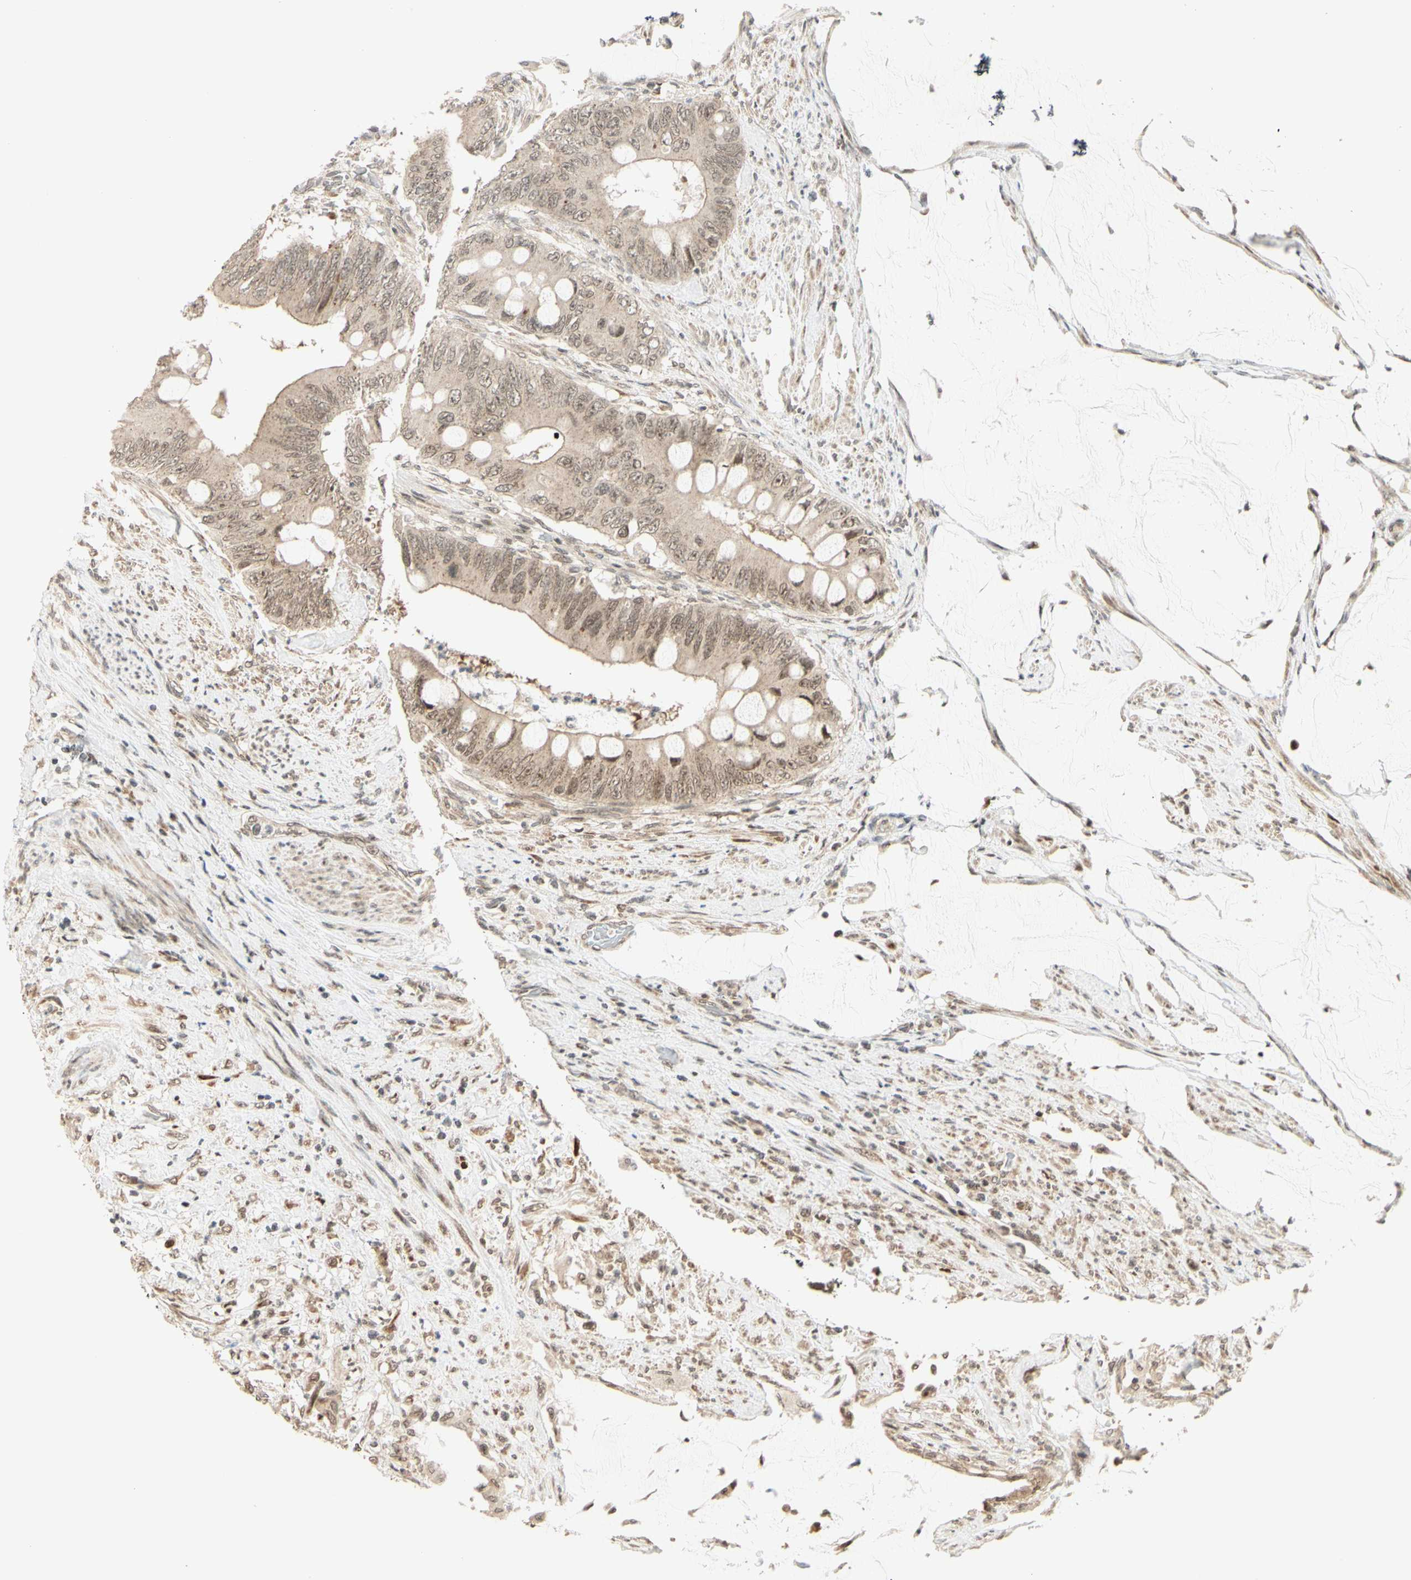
{"staining": {"intensity": "weak", "quantity": ">75%", "location": "cytoplasmic/membranous,nuclear"}, "tissue": "colorectal cancer", "cell_type": "Tumor cells", "image_type": "cancer", "snomed": [{"axis": "morphology", "description": "Adenocarcinoma, NOS"}, {"axis": "topography", "description": "Rectum"}], "caption": "Immunohistochemistry (IHC) of colorectal adenocarcinoma displays low levels of weak cytoplasmic/membranous and nuclear positivity in approximately >75% of tumor cells.", "gene": "BRMS1", "patient": {"sex": "female", "age": 77}}